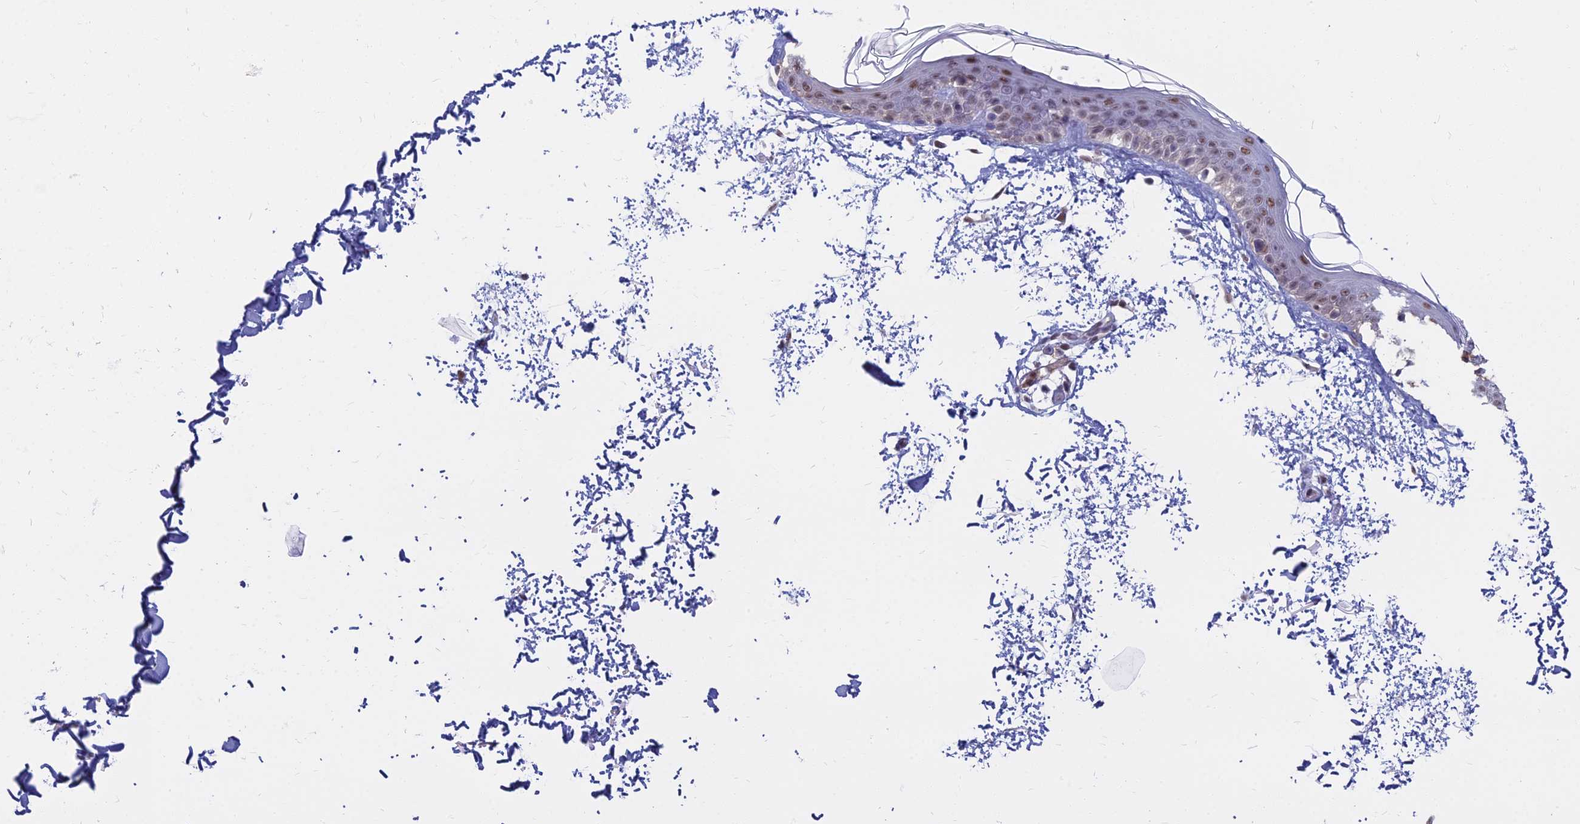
{"staining": {"intensity": "weak", "quantity": ">75%", "location": "nuclear"}, "tissue": "skin", "cell_type": "Fibroblasts", "image_type": "normal", "snomed": [{"axis": "morphology", "description": "Normal tissue, NOS"}, {"axis": "topography", "description": "Skin"}], "caption": "This image shows benign skin stained with IHC to label a protein in brown. The nuclear of fibroblasts show weak positivity for the protein. Nuclei are counter-stained blue.", "gene": "SRSF7", "patient": {"sex": "male", "age": 66}}